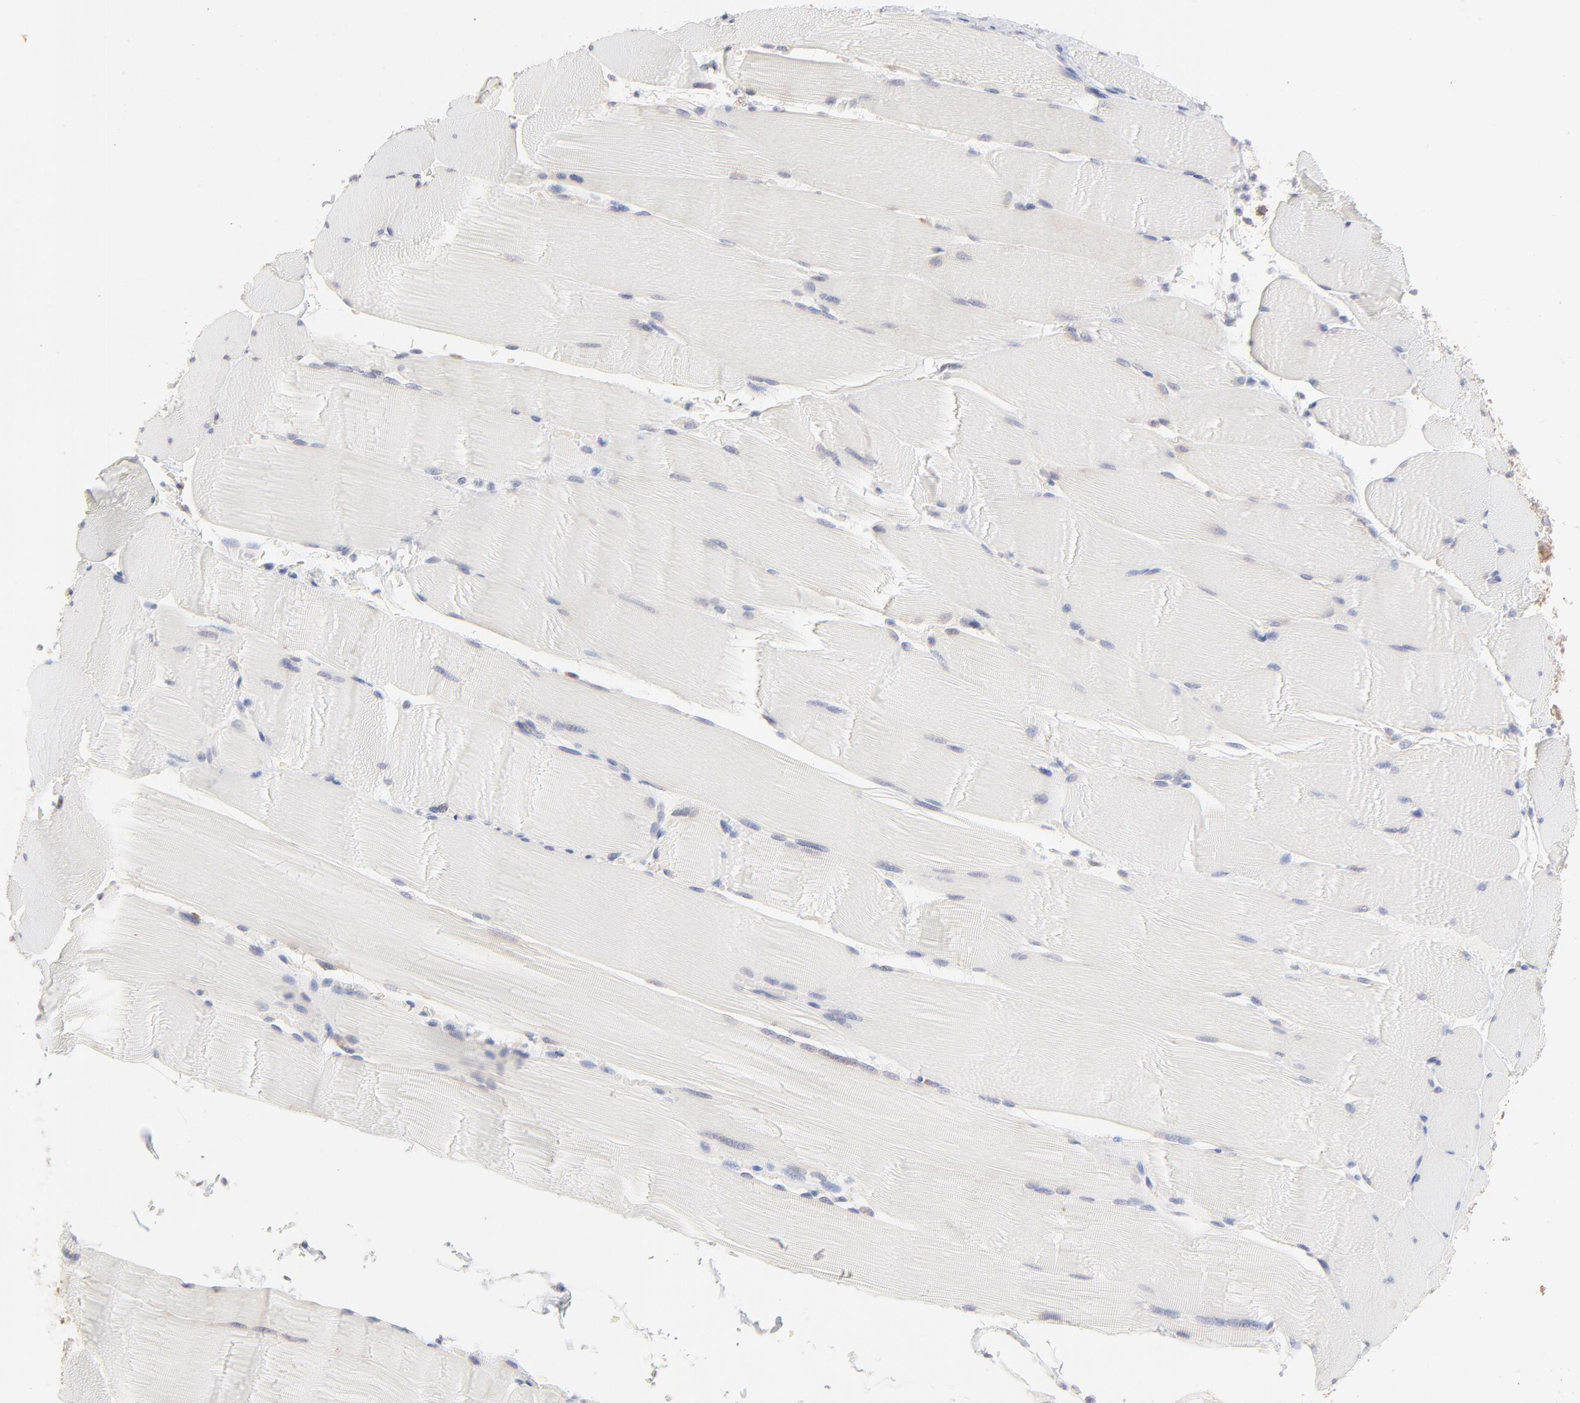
{"staining": {"intensity": "negative", "quantity": "none", "location": "none"}, "tissue": "skeletal muscle", "cell_type": "Myocytes", "image_type": "normal", "snomed": [{"axis": "morphology", "description": "Normal tissue, NOS"}, {"axis": "topography", "description": "Skeletal muscle"}], "caption": "A high-resolution photomicrograph shows immunohistochemistry (IHC) staining of unremarkable skeletal muscle, which reveals no significant staining in myocytes. (IHC, brightfield microscopy, high magnification).", "gene": "RPS21", "patient": {"sex": "male", "age": 62}}